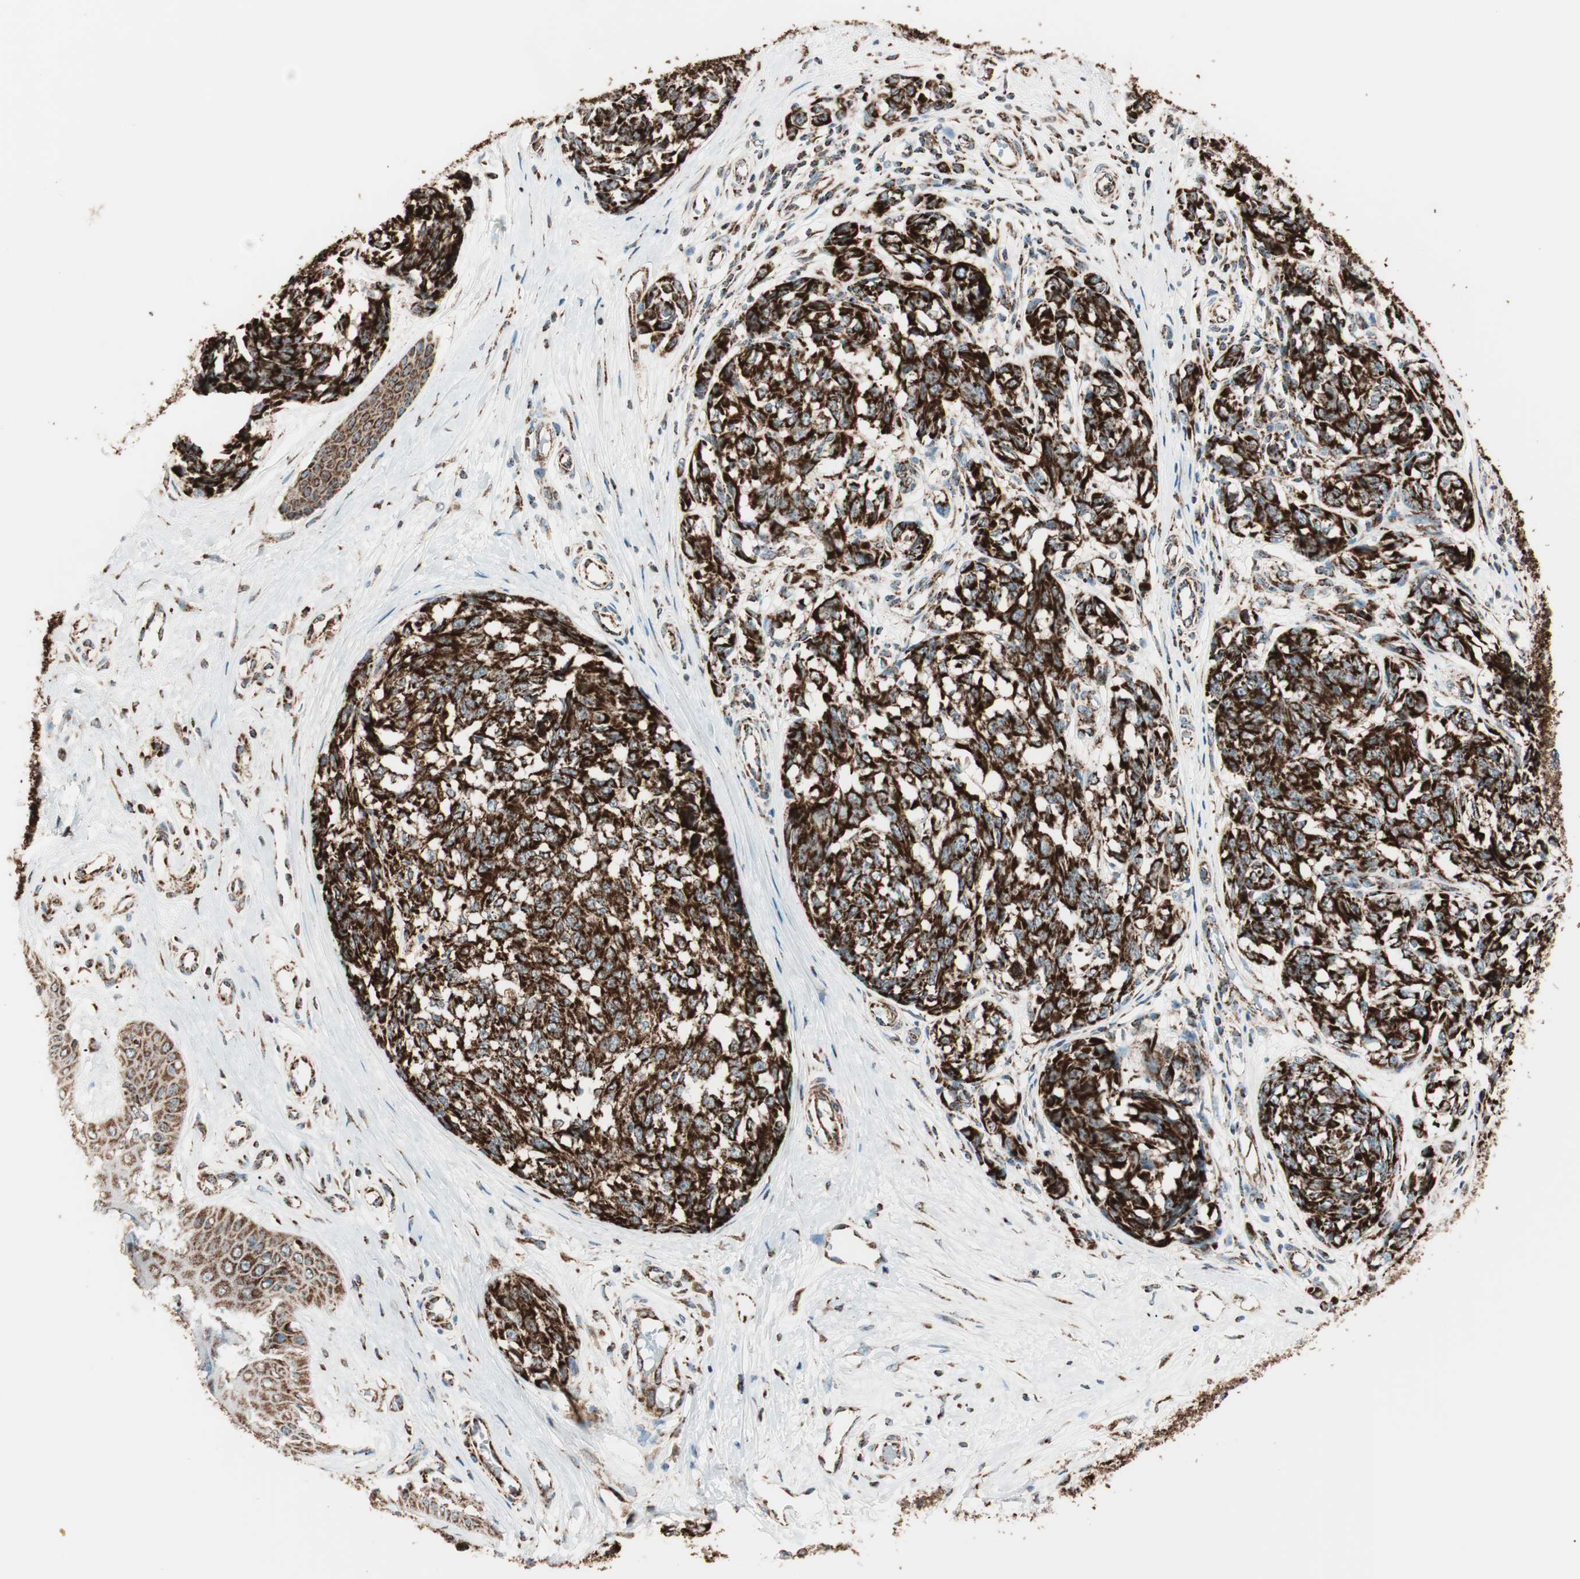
{"staining": {"intensity": "strong", "quantity": ">75%", "location": "cytoplasmic/membranous"}, "tissue": "melanoma", "cell_type": "Tumor cells", "image_type": "cancer", "snomed": [{"axis": "morphology", "description": "Malignant melanoma, NOS"}, {"axis": "topography", "description": "Skin"}], "caption": "Immunohistochemical staining of human melanoma reveals high levels of strong cytoplasmic/membranous protein positivity in about >75% of tumor cells.", "gene": "TOMM22", "patient": {"sex": "female", "age": 64}}